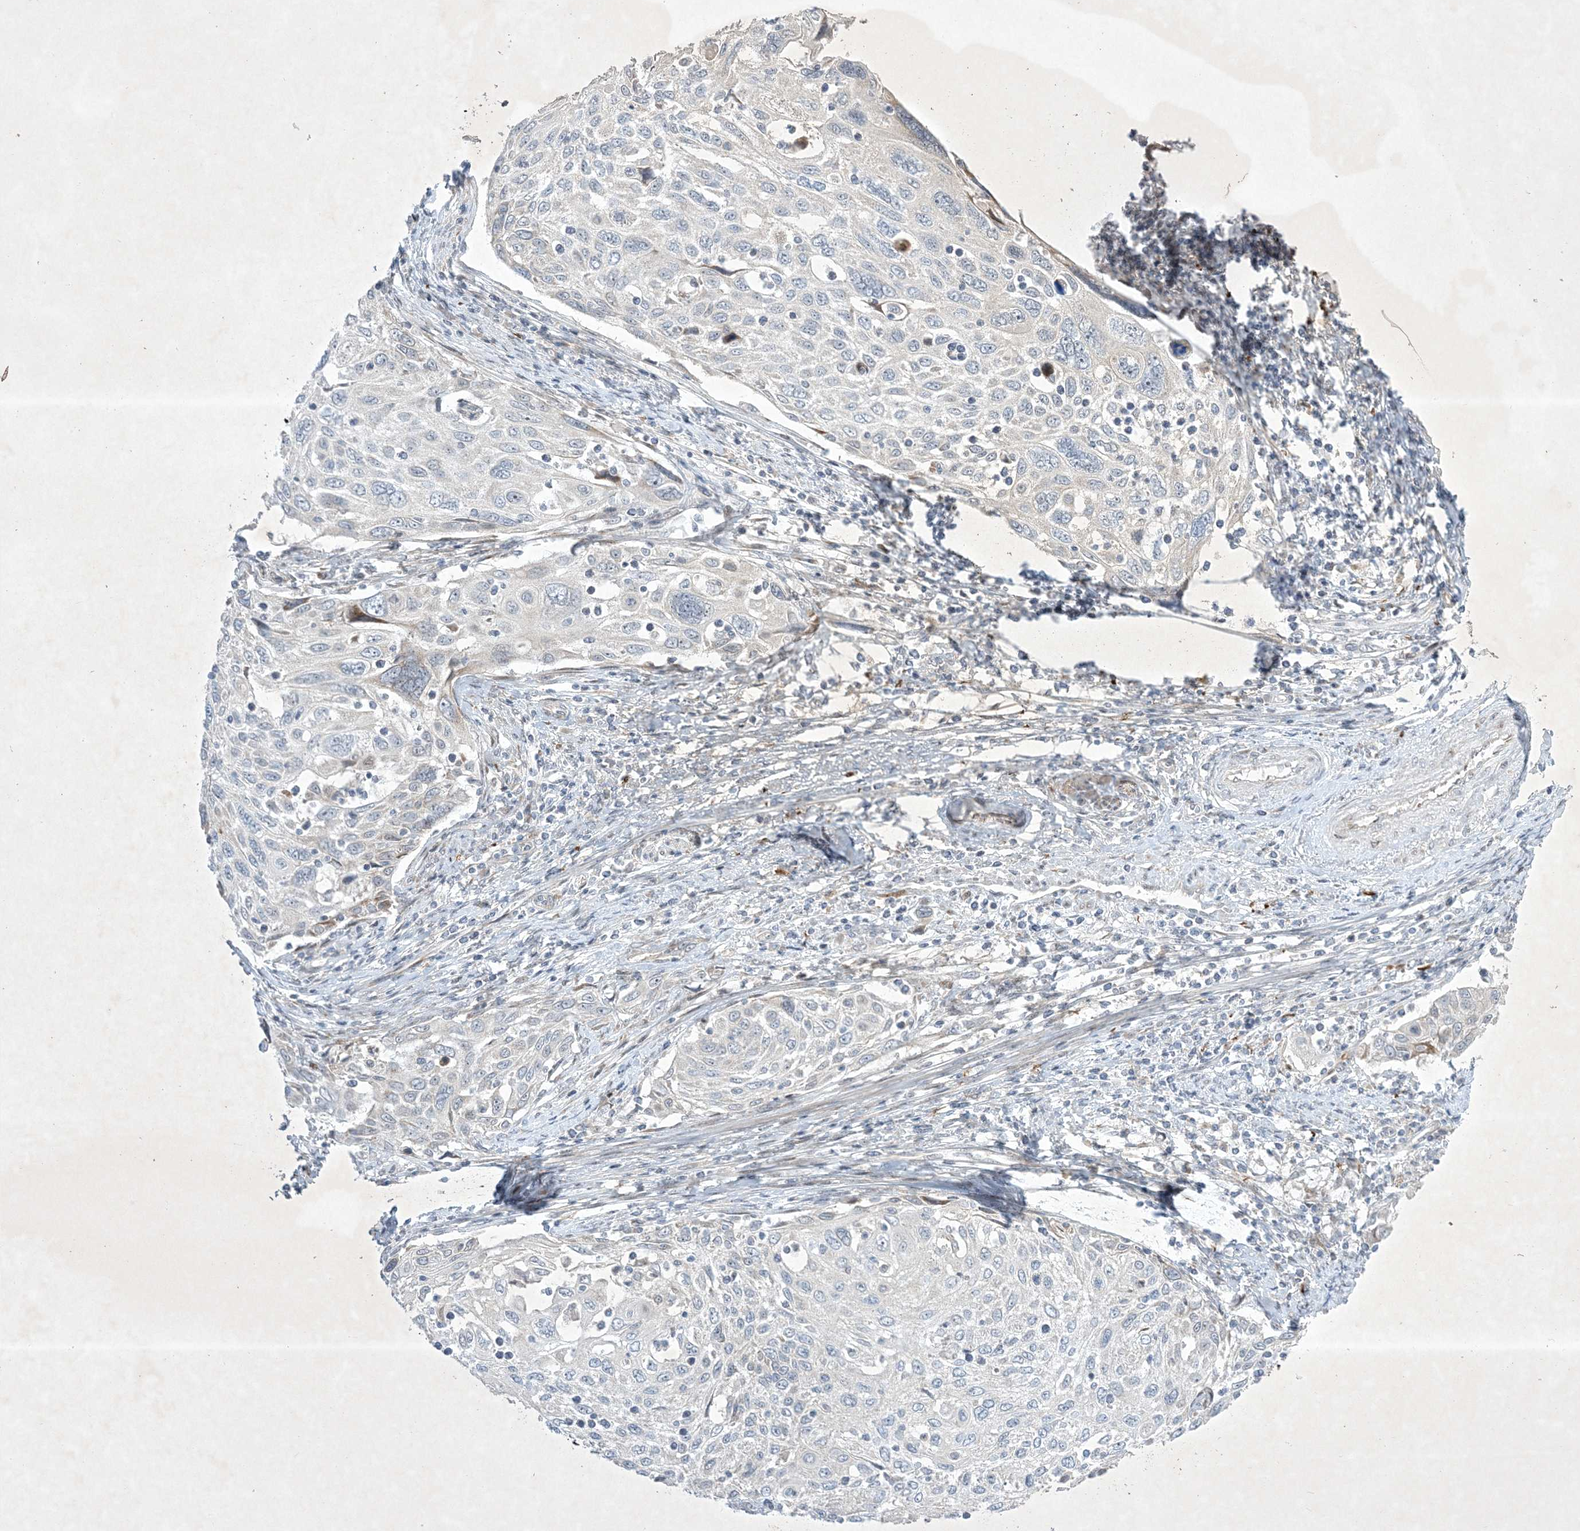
{"staining": {"intensity": "negative", "quantity": "none", "location": "none"}, "tissue": "cervical cancer", "cell_type": "Tumor cells", "image_type": "cancer", "snomed": [{"axis": "morphology", "description": "Squamous cell carcinoma, NOS"}, {"axis": "topography", "description": "Cervix"}], "caption": "Tumor cells are negative for brown protein staining in squamous cell carcinoma (cervical).", "gene": "SOGA3", "patient": {"sex": "female", "age": 70}}